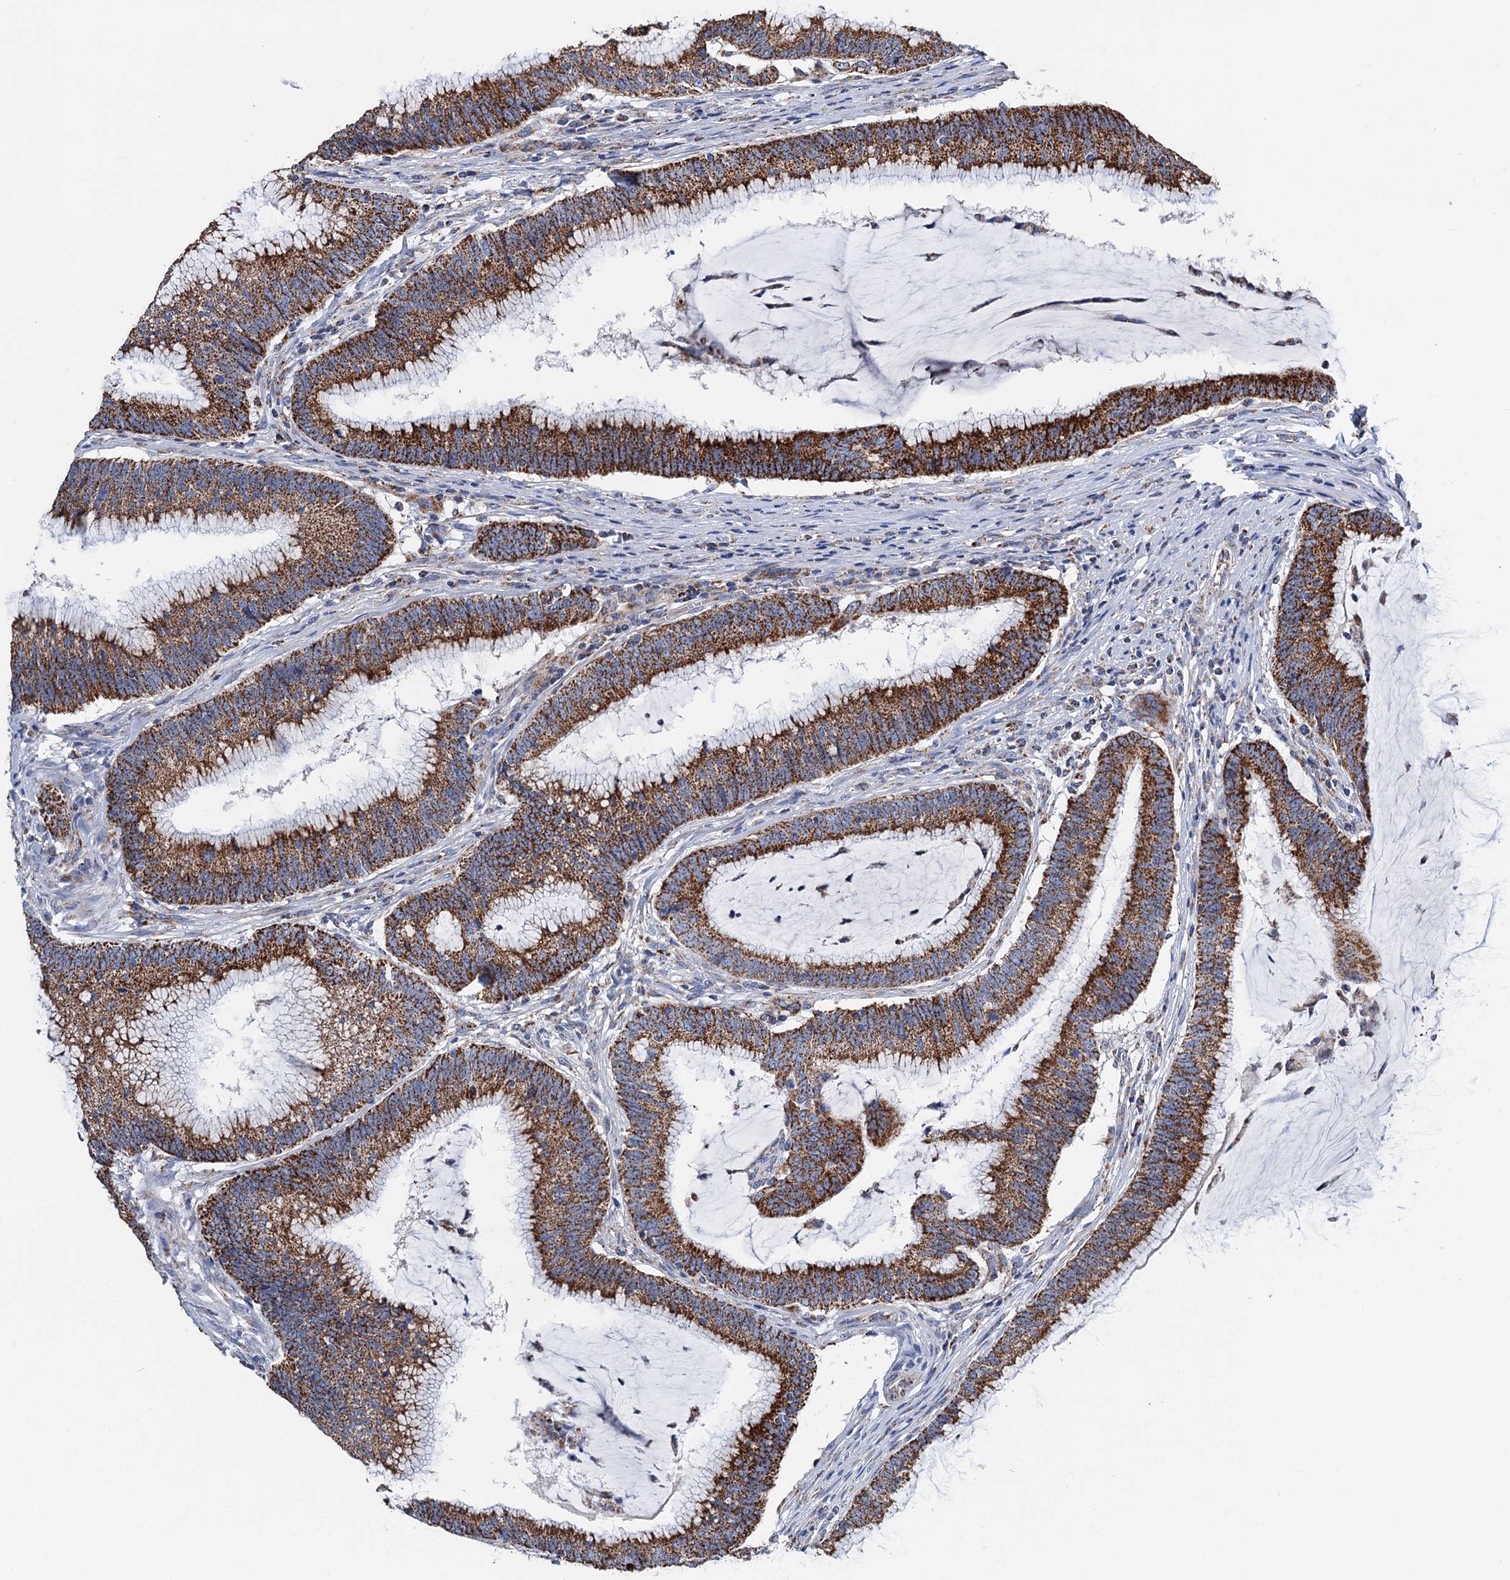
{"staining": {"intensity": "moderate", "quantity": ">75%", "location": "cytoplasmic/membranous"}, "tissue": "colorectal cancer", "cell_type": "Tumor cells", "image_type": "cancer", "snomed": [{"axis": "morphology", "description": "Adenocarcinoma, NOS"}, {"axis": "topography", "description": "Rectum"}], "caption": "High-magnification brightfield microscopy of colorectal cancer stained with DAB (brown) and counterstained with hematoxylin (blue). tumor cells exhibit moderate cytoplasmic/membranous staining is appreciated in about>75% of cells. The protein of interest is stained brown, and the nuclei are stained in blue (DAB IHC with brightfield microscopy, high magnification).", "gene": "IVD", "patient": {"sex": "female", "age": 77}}